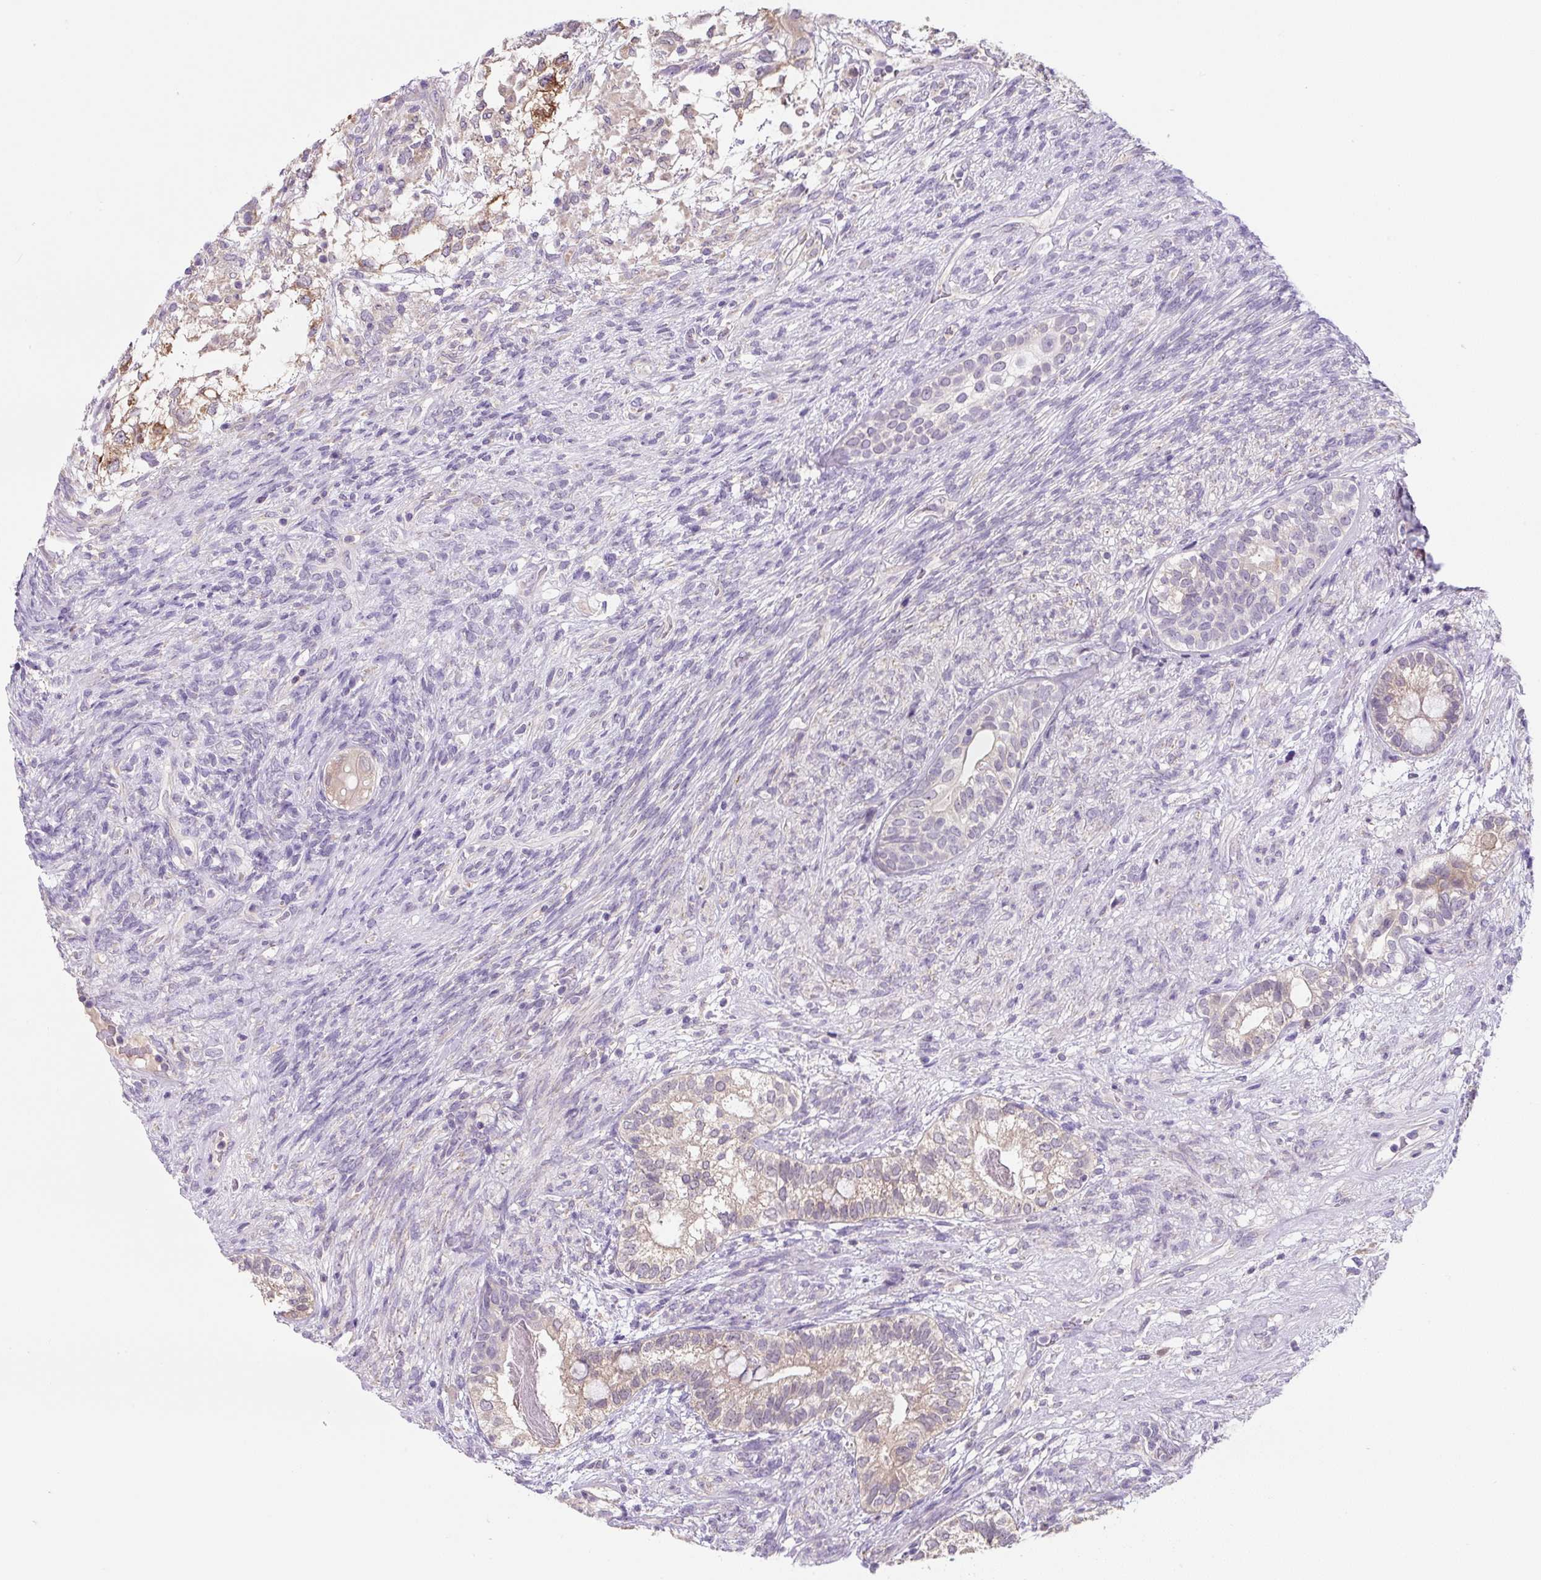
{"staining": {"intensity": "weak", "quantity": "<25%", "location": "cytoplasmic/membranous"}, "tissue": "testis cancer", "cell_type": "Tumor cells", "image_type": "cancer", "snomed": [{"axis": "morphology", "description": "Seminoma, NOS"}, {"axis": "morphology", "description": "Carcinoma, Embryonal, NOS"}, {"axis": "topography", "description": "Testis"}], "caption": "A photomicrograph of human testis cancer (seminoma) is negative for staining in tumor cells.", "gene": "FZD5", "patient": {"sex": "male", "age": 41}}